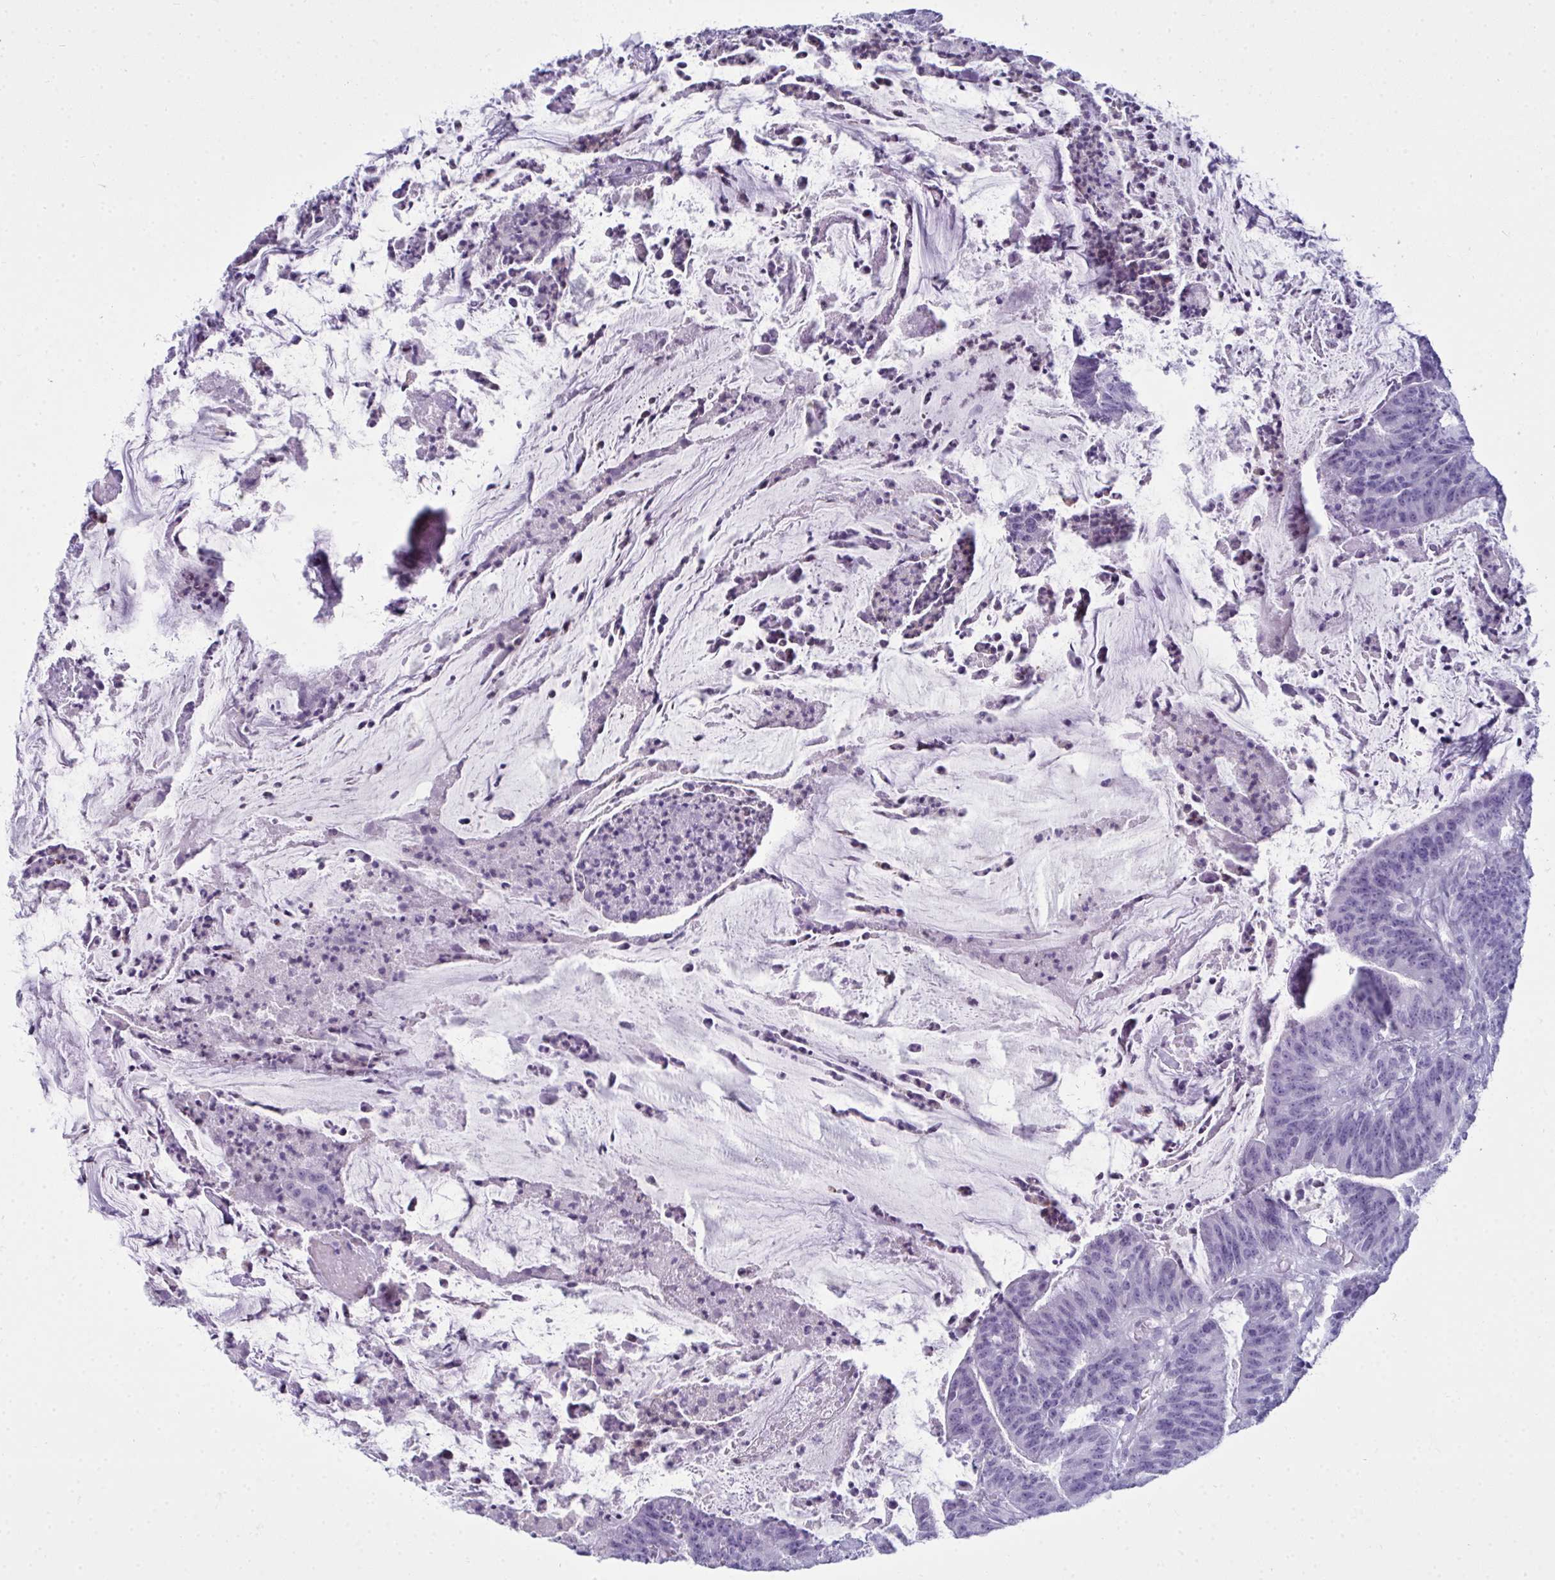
{"staining": {"intensity": "negative", "quantity": "none", "location": "none"}, "tissue": "colorectal cancer", "cell_type": "Tumor cells", "image_type": "cancer", "snomed": [{"axis": "morphology", "description": "Adenocarcinoma, NOS"}, {"axis": "topography", "description": "Colon"}], "caption": "Immunohistochemistry photomicrograph of neoplastic tissue: adenocarcinoma (colorectal) stained with DAB (3,3'-diaminobenzidine) shows no significant protein expression in tumor cells.", "gene": "SERPINB10", "patient": {"sex": "female", "age": 78}}